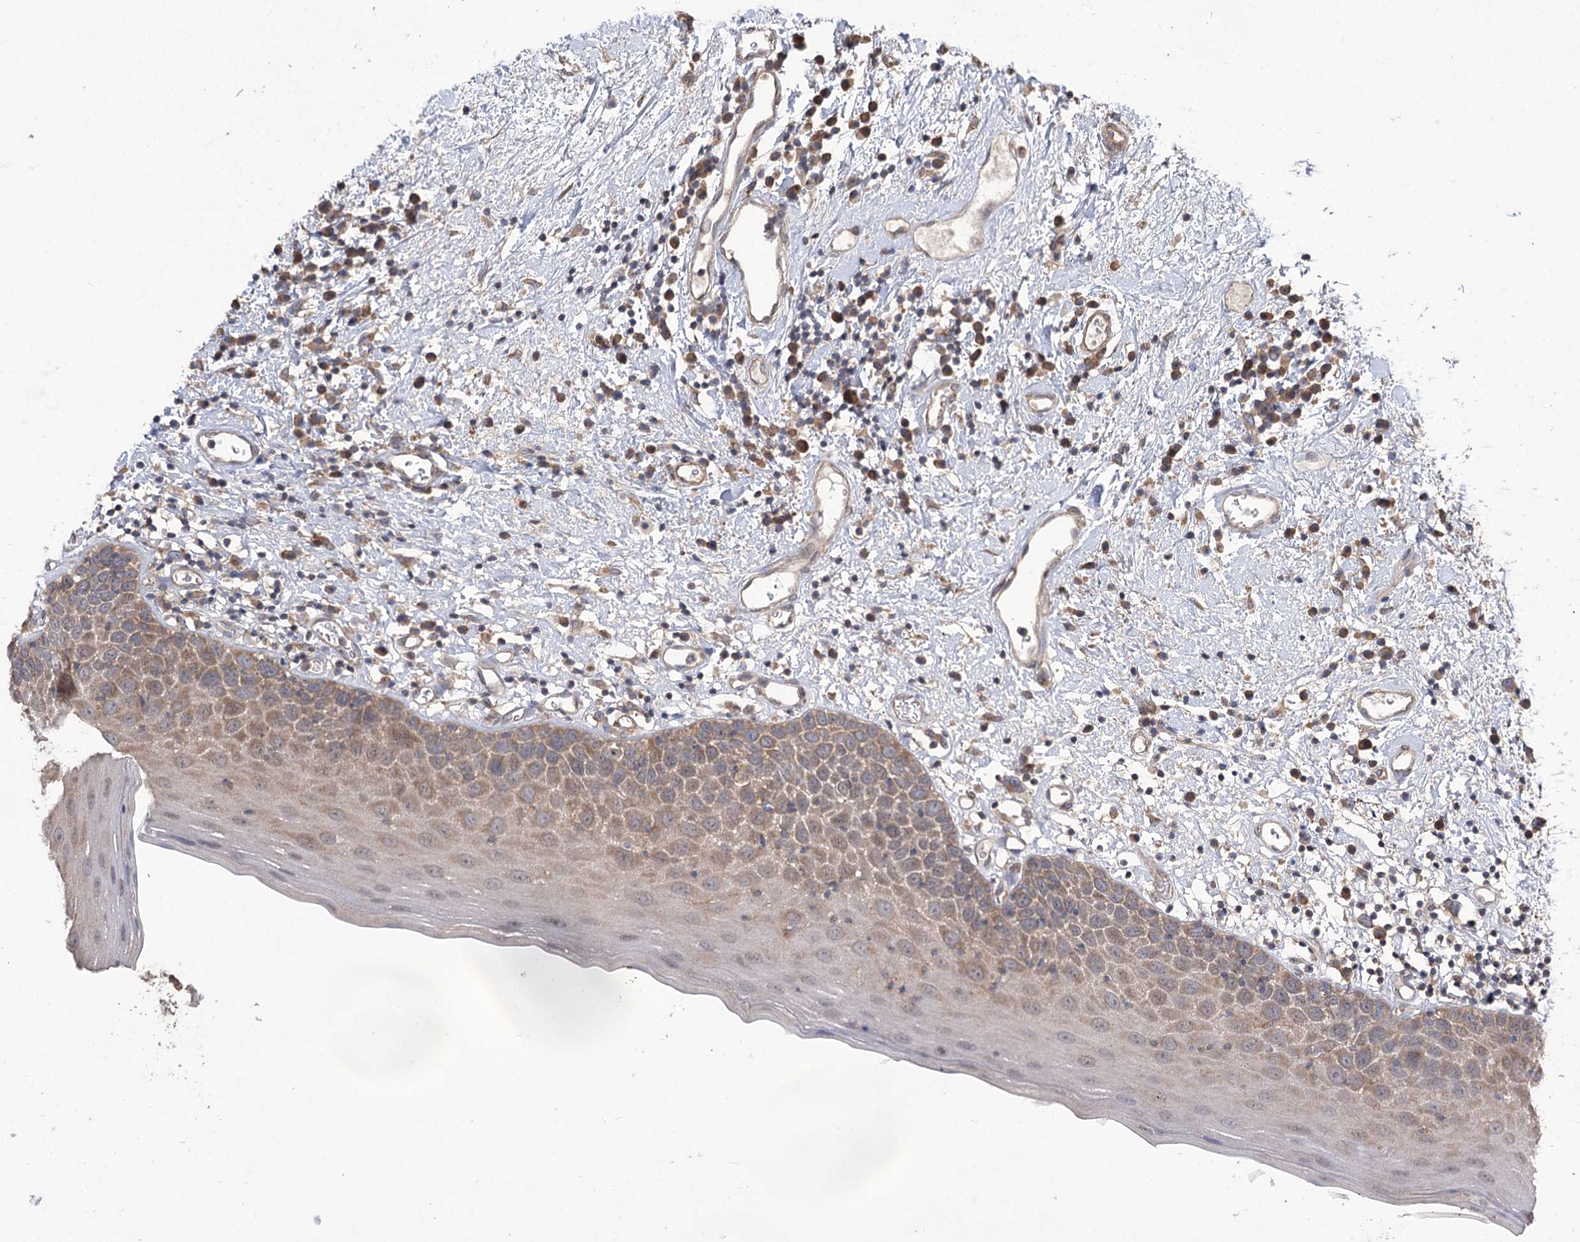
{"staining": {"intensity": "moderate", "quantity": "<25%", "location": "cytoplasmic/membranous"}, "tissue": "oral mucosa", "cell_type": "Squamous epithelial cells", "image_type": "normal", "snomed": [{"axis": "morphology", "description": "Normal tissue, NOS"}, {"axis": "topography", "description": "Oral tissue"}], "caption": "About <25% of squamous epithelial cells in normal oral mucosa reveal moderate cytoplasmic/membranous protein positivity as visualized by brown immunohistochemical staining.", "gene": "PRSS53", "patient": {"sex": "male", "age": 74}}